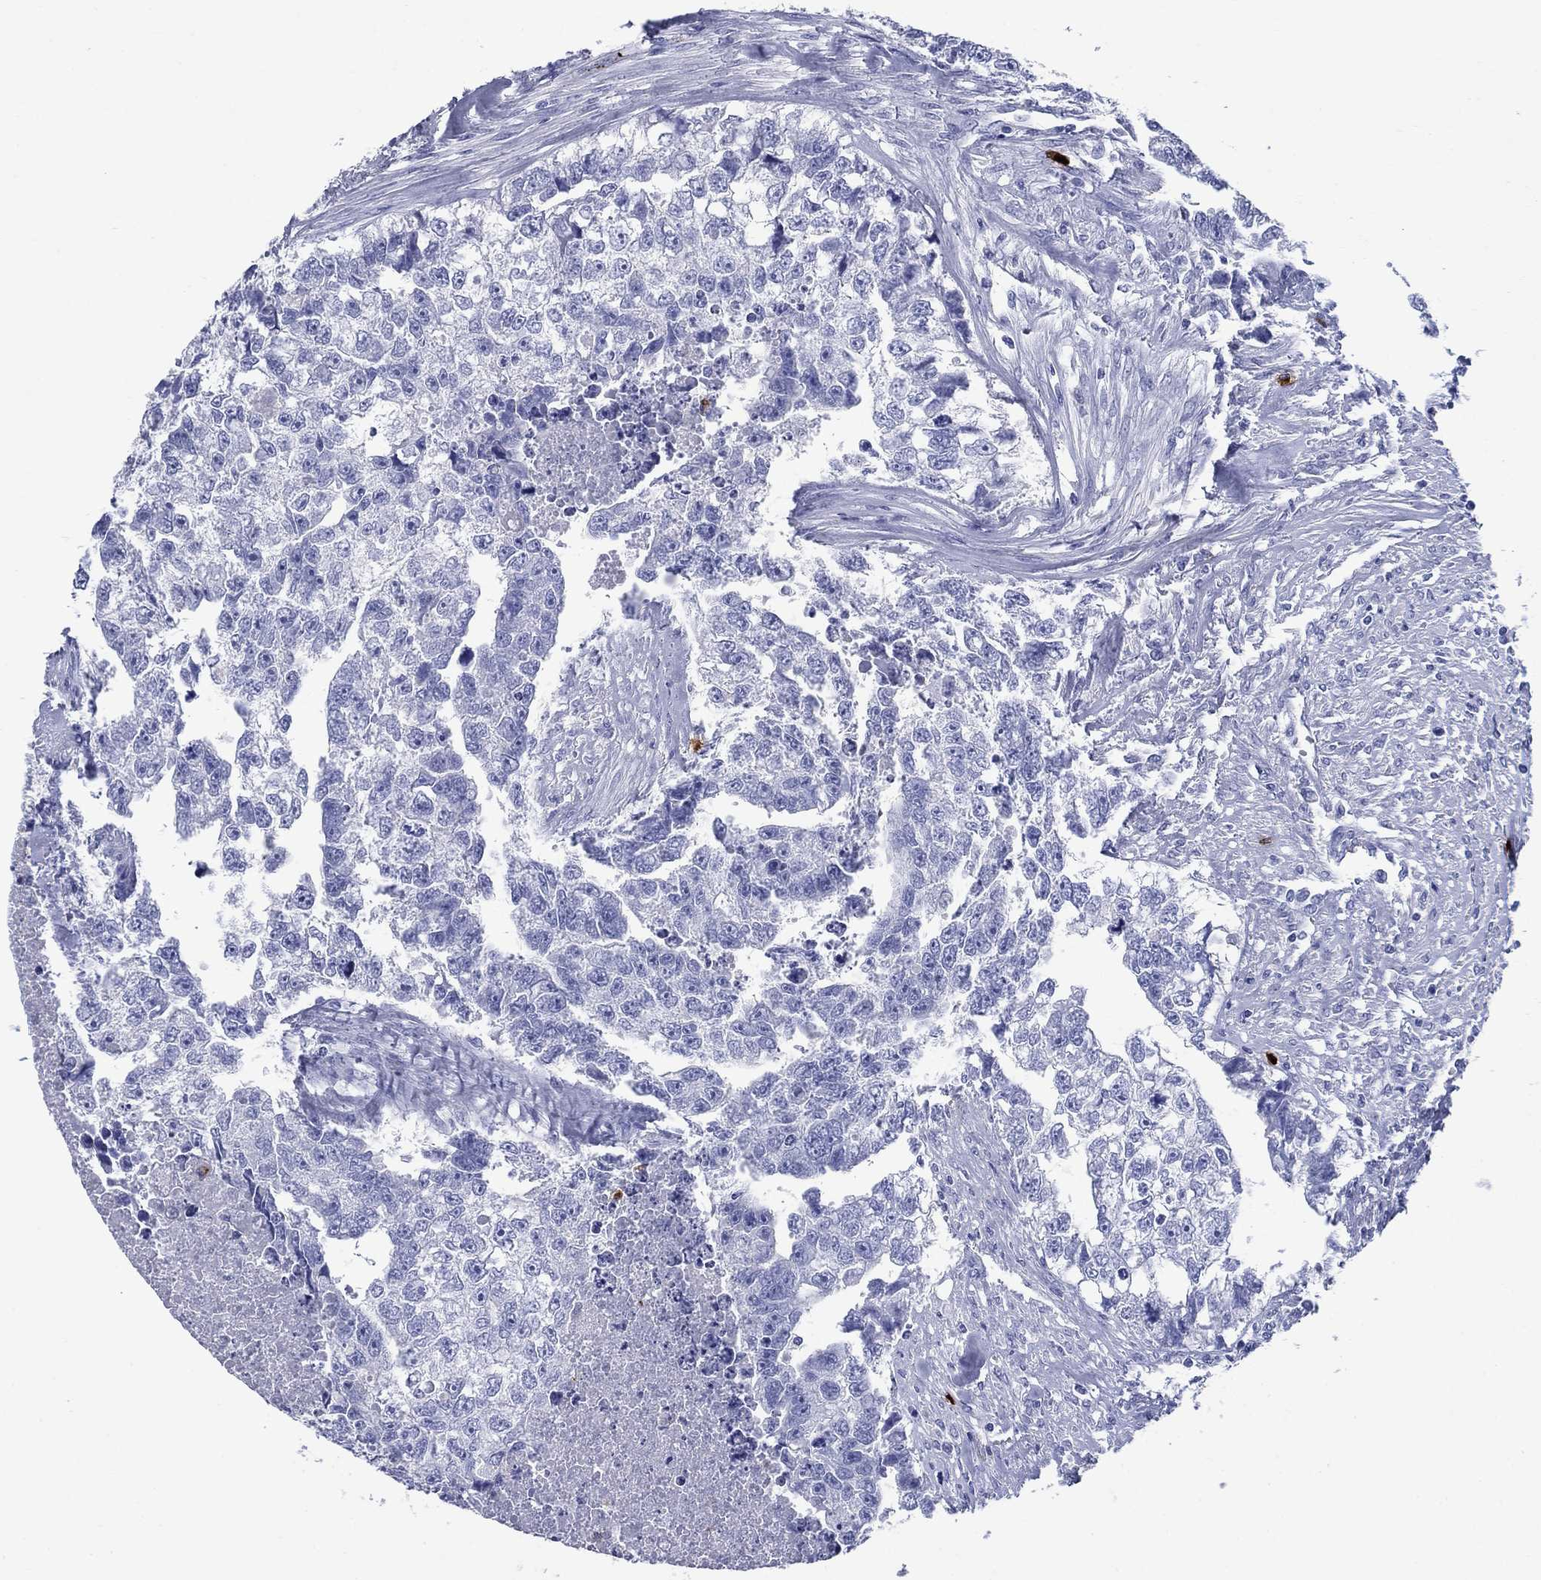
{"staining": {"intensity": "negative", "quantity": "none", "location": "none"}, "tissue": "testis cancer", "cell_type": "Tumor cells", "image_type": "cancer", "snomed": [{"axis": "morphology", "description": "Carcinoma, Embryonal, NOS"}, {"axis": "morphology", "description": "Teratoma, malignant, NOS"}, {"axis": "topography", "description": "Testis"}], "caption": "This is an immunohistochemistry (IHC) micrograph of testis malignant teratoma. There is no expression in tumor cells.", "gene": "AZU1", "patient": {"sex": "male", "age": 44}}